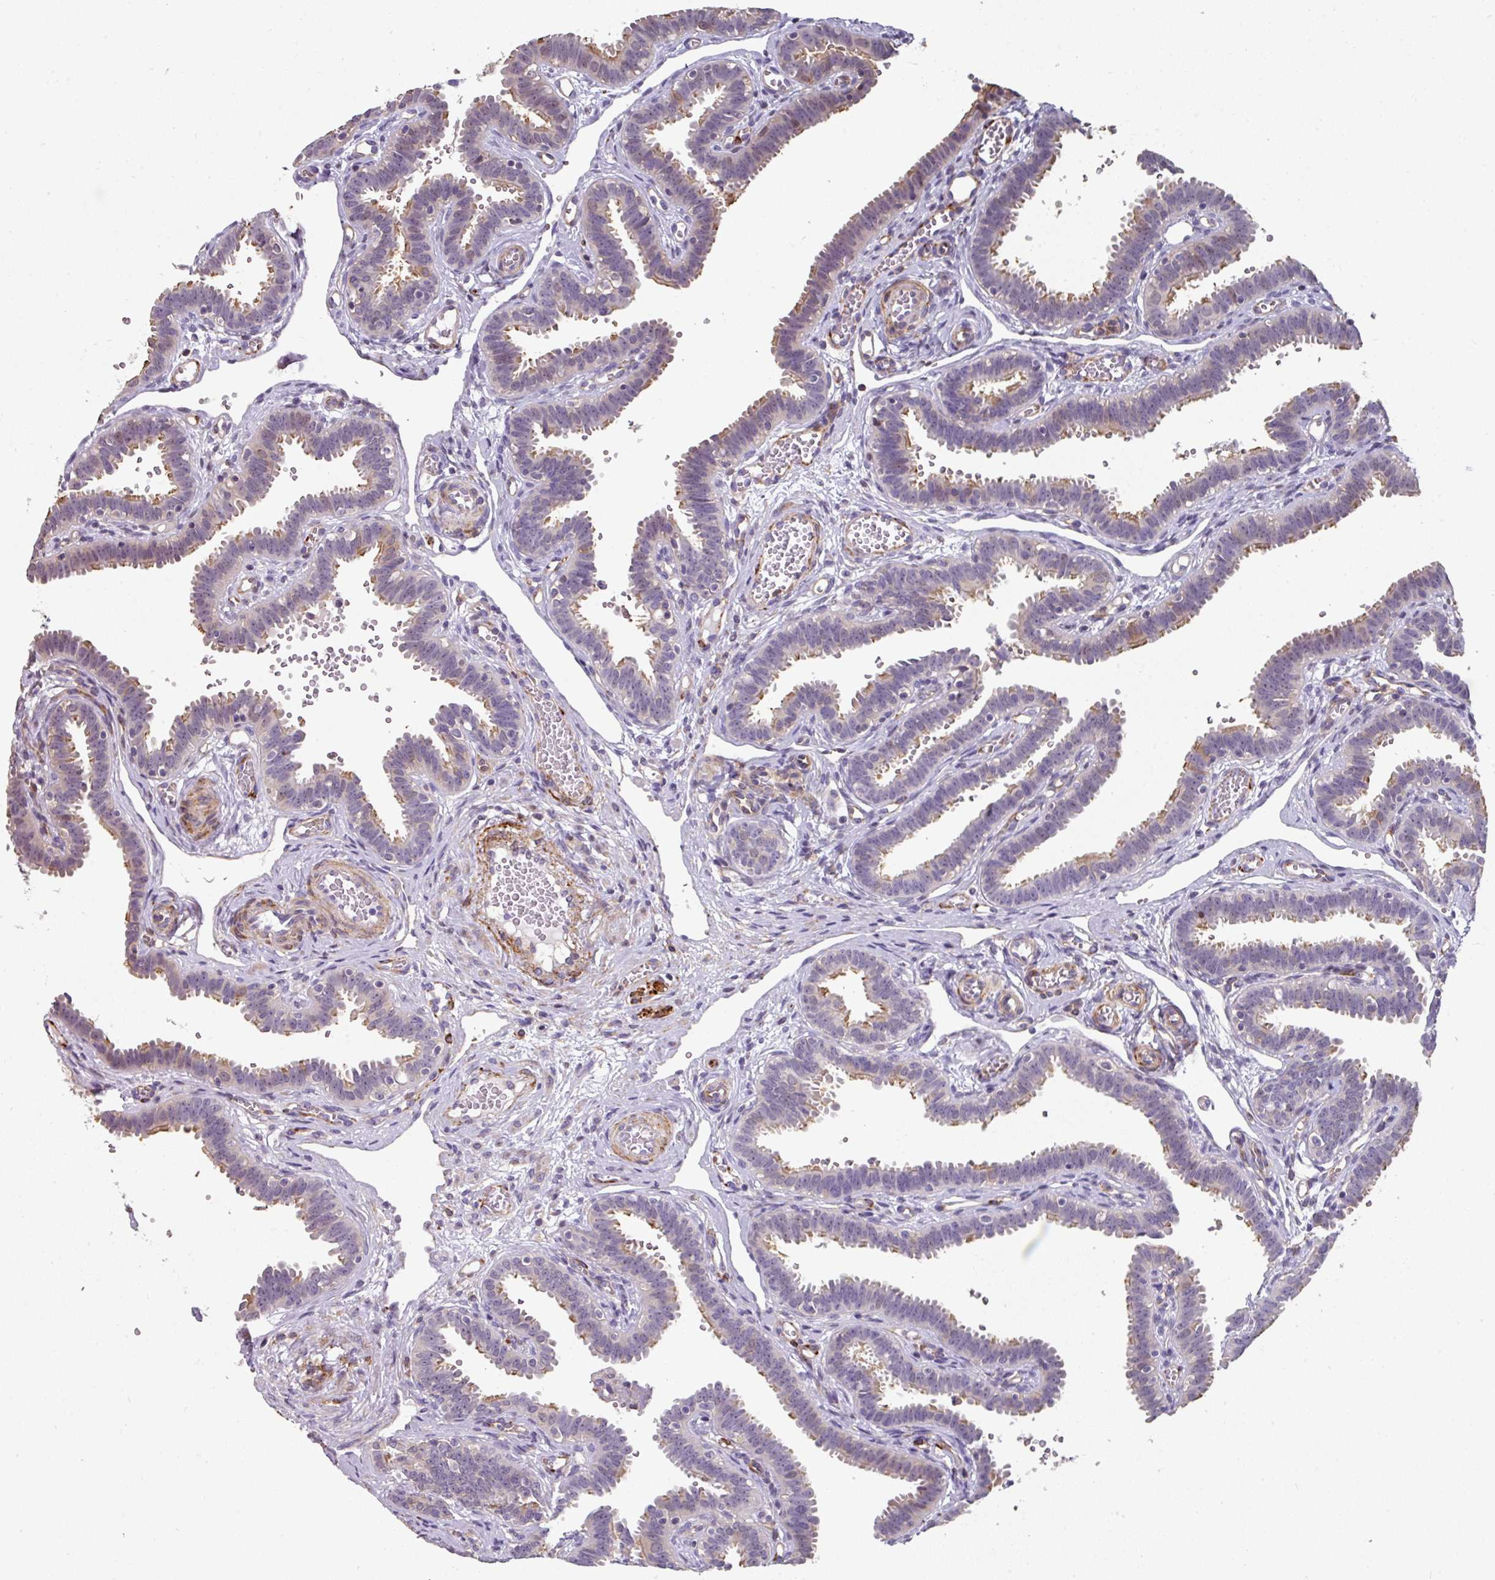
{"staining": {"intensity": "strong", "quantity": "<25%", "location": "cytoplasmic/membranous"}, "tissue": "fallopian tube", "cell_type": "Glandular cells", "image_type": "normal", "snomed": [{"axis": "morphology", "description": "Normal tissue, NOS"}, {"axis": "topography", "description": "Fallopian tube"}], "caption": "Approximately <25% of glandular cells in benign human fallopian tube demonstrate strong cytoplasmic/membranous protein expression as visualized by brown immunohistochemical staining.", "gene": "BEND5", "patient": {"sex": "female", "age": 37}}